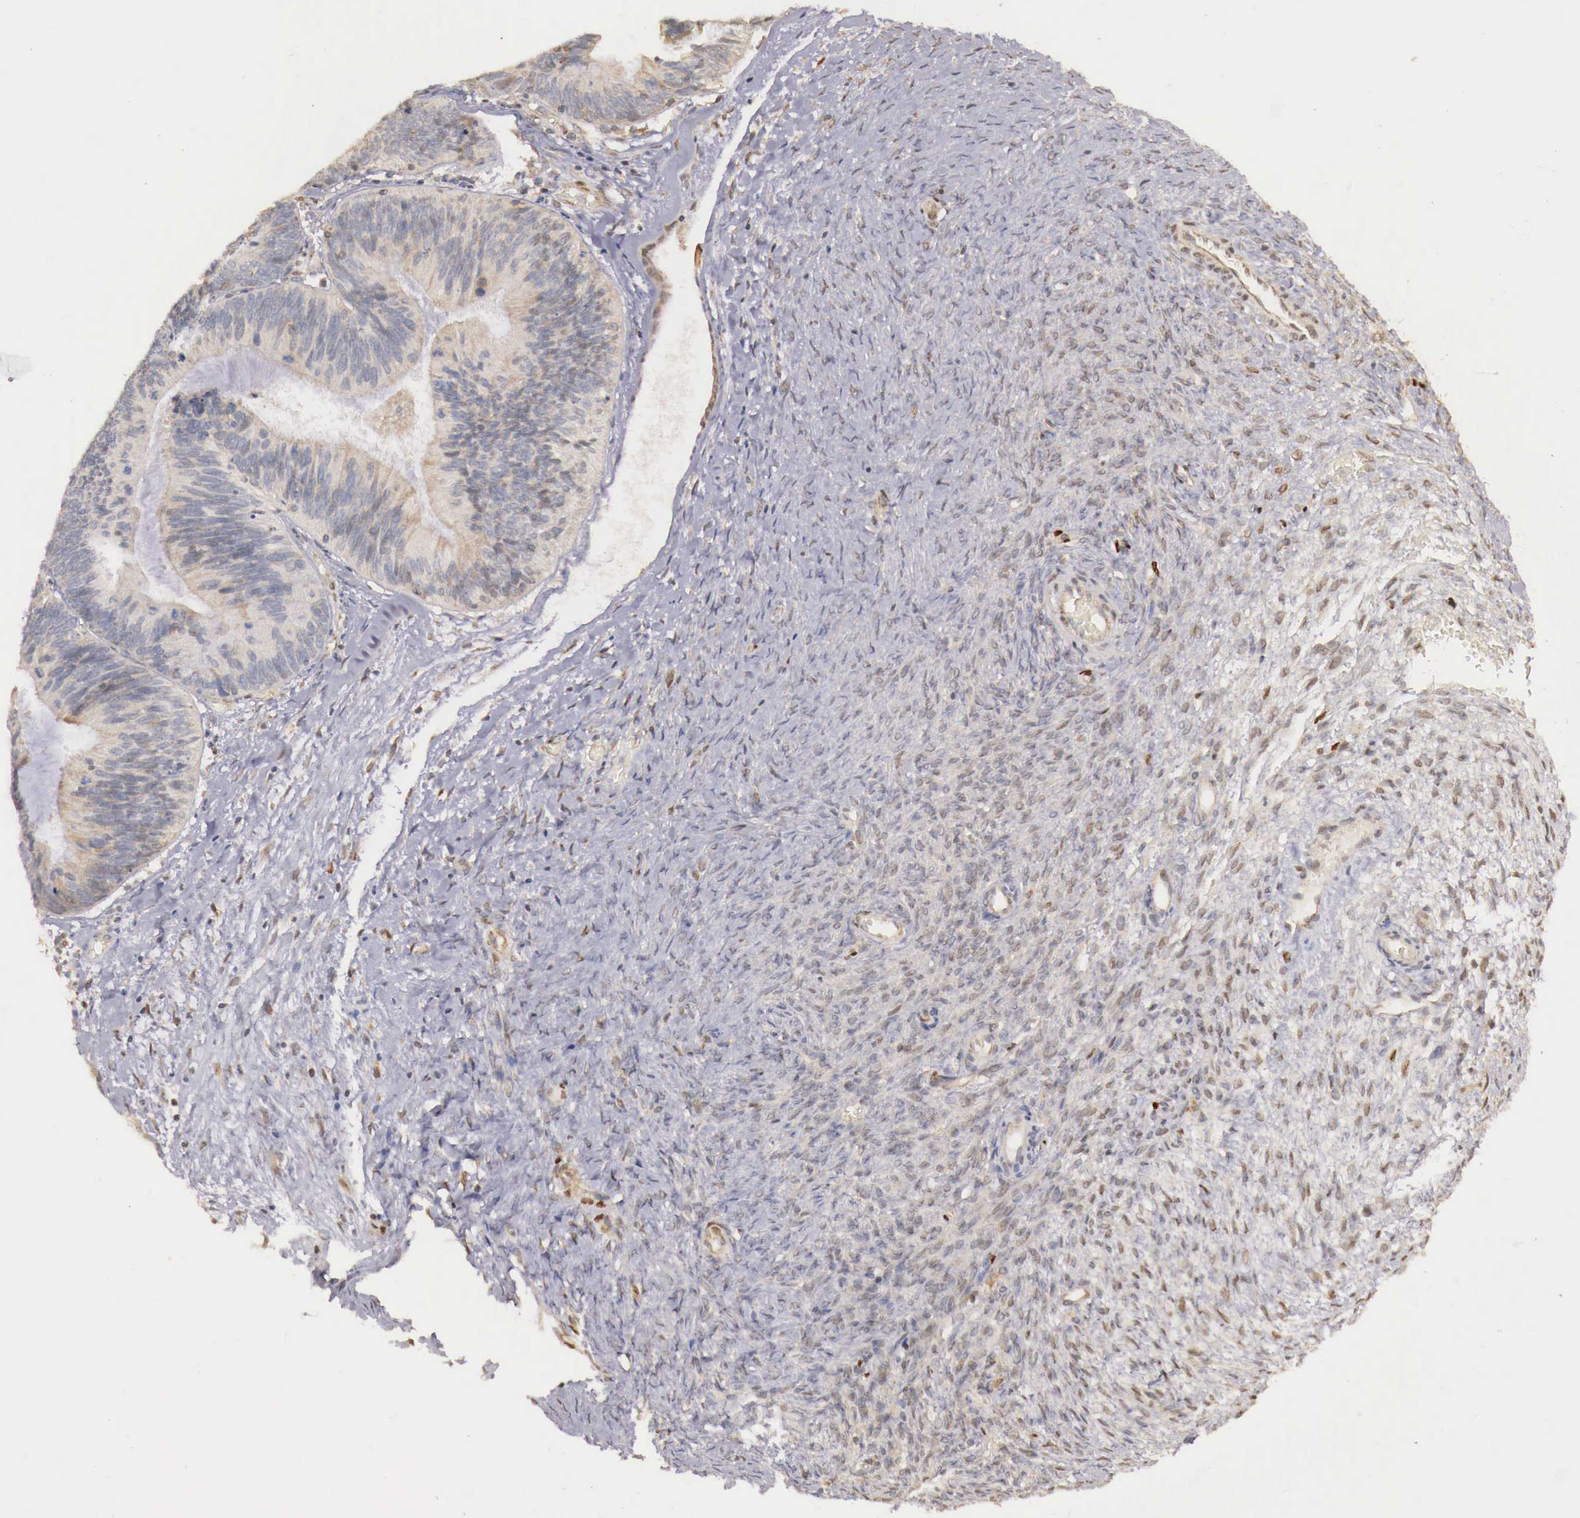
{"staining": {"intensity": "negative", "quantity": "none", "location": "none"}, "tissue": "ovarian cancer", "cell_type": "Tumor cells", "image_type": "cancer", "snomed": [{"axis": "morphology", "description": "Carcinoma, endometroid"}, {"axis": "topography", "description": "Ovary"}], "caption": "IHC image of neoplastic tissue: human ovarian cancer (endometroid carcinoma) stained with DAB shows no significant protein expression in tumor cells.", "gene": "KHDRBS2", "patient": {"sex": "female", "age": 52}}